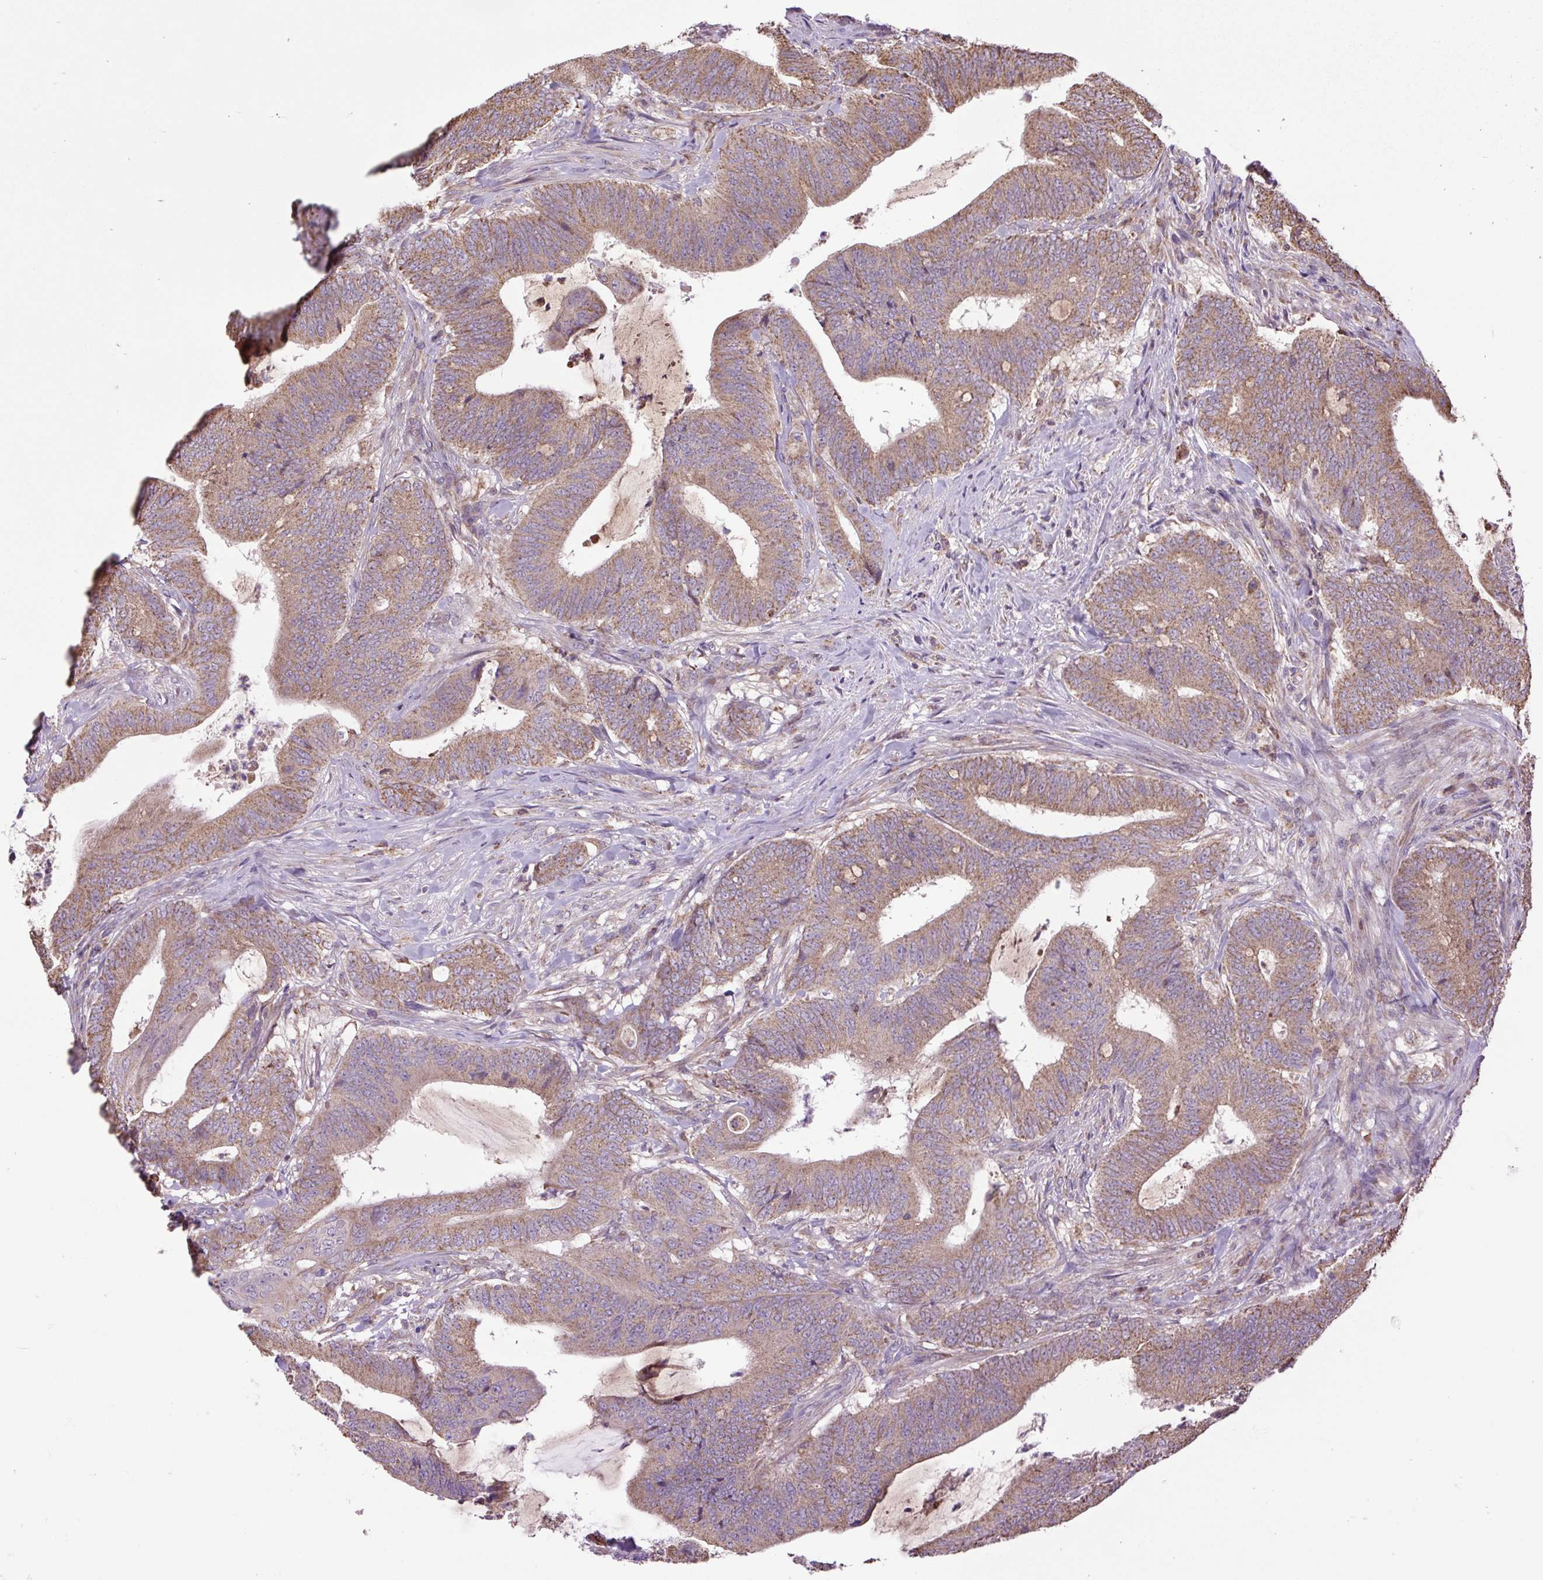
{"staining": {"intensity": "moderate", "quantity": ">75%", "location": "cytoplasmic/membranous"}, "tissue": "colorectal cancer", "cell_type": "Tumor cells", "image_type": "cancer", "snomed": [{"axis": "morphology", "description": "Adenocarcinoma, NOS"}, {"axis": "topography", "description": "Colon"}], "caption": "Human colorectal adenocarcinoma stained for a protein (brown) exhibits moderate cytoplasmic/membranous positive staining in approximately >75% of tumor cells.", "gene": "PLCG1", "patient": {"sex": "female", "age": 43}}